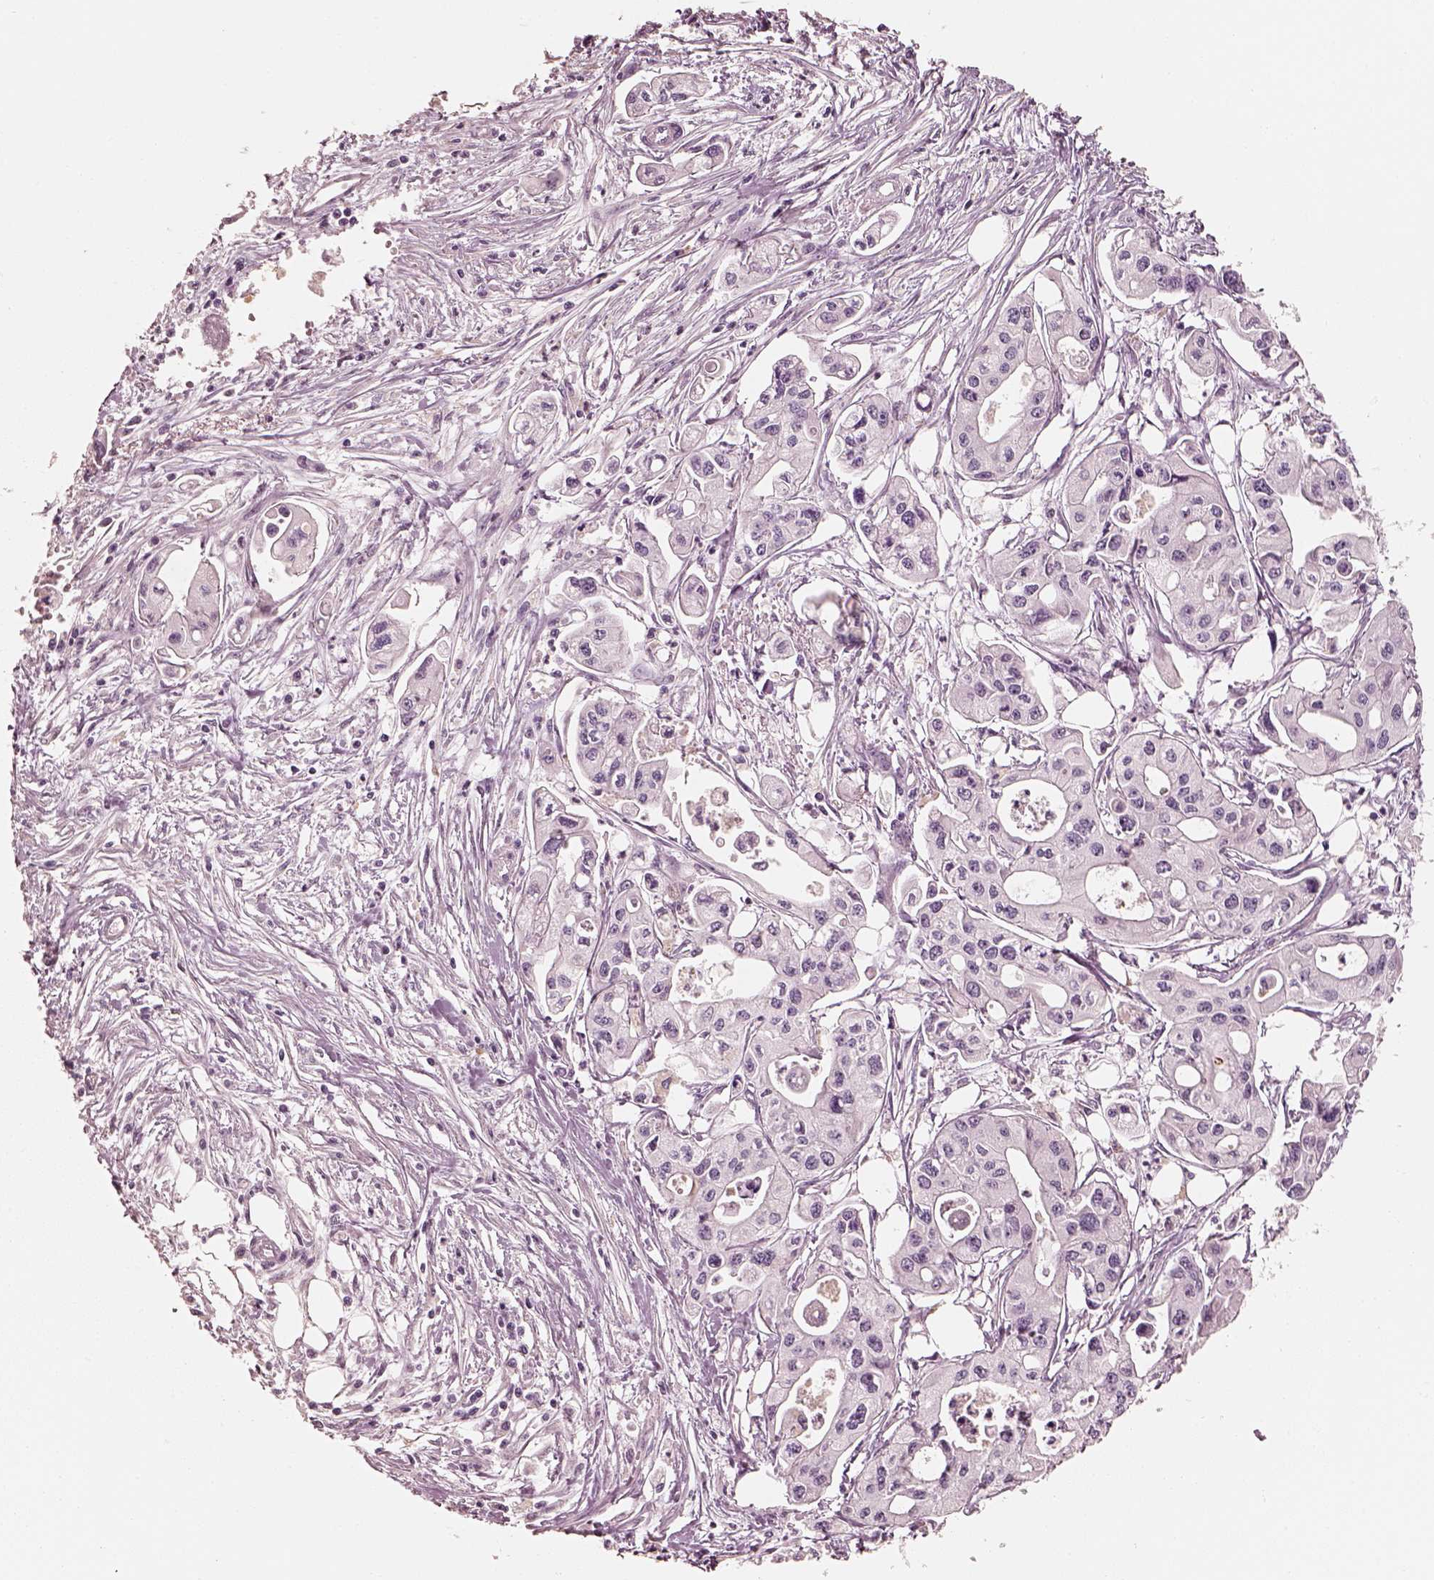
{"staining": {"intensity": "negative", "quantity": "none", "location": "none"}, "tissue": "pancreatic cancer", "cell_type": "Tumor cells", "image_type": "cancer", "snomed": [{"axis": "morphology", "description": "Adenocarcinoma, NOS"}, {"axis": "topography", "description": "Pancreas"}], "caption": "Immunohistochemical staining of human pancreatic adenocarcinoma displays no significant expression in tumor cells. (Stains: DAB immunohistochemistry with hematoxylin counter stain, Microscopy: brightfield microscopy at high magnification).", "gene": "RS1", "patient": {"sex": "male", "age": 70}}